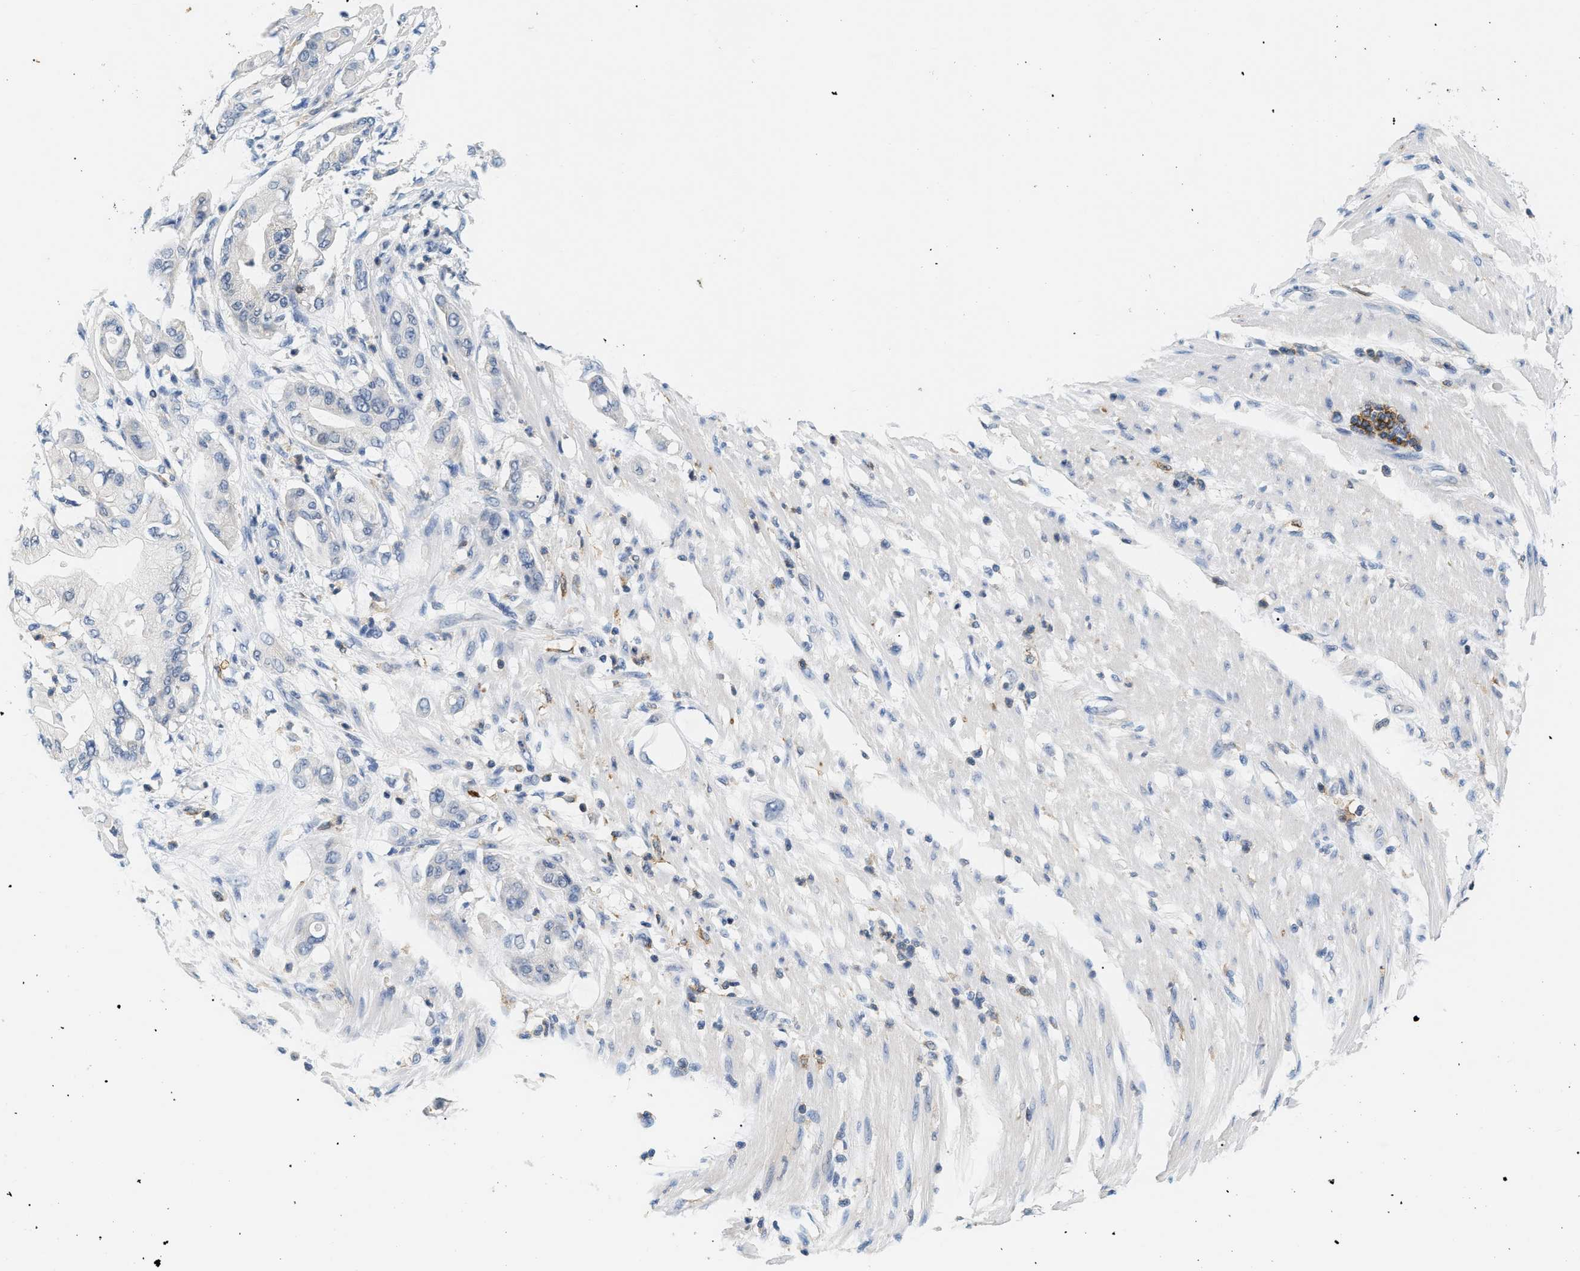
{"staining": {"intensity": "weak", "quantity": "<25%", "location": "cytoplasmic/membranous"}, "tissue": "pancreatic cancer", "cell_type": "Tumor cells", "image_type": "cancer", "snomed": [{"axis": "morphology", "description": "Adenocarcinoma, NOS"}, {"axis": "morphology", "description": "Adenocarcinoma, metastatic, NOS"}, {"axis": "topography", "description": "Lymph node"}, {"axis": "topography", "description": "Pancreas"}, {"axis": "topography", "description": "Duodenum"}], "caption": "The image demonstrates no significant positivity in tumor cells of metastatic adenocarcinoma (pancreatic). (DAB IHC with hematoxylin counter stain).", "gene": "INPP5D", "patient": {"sex": "female", "age": 64}}